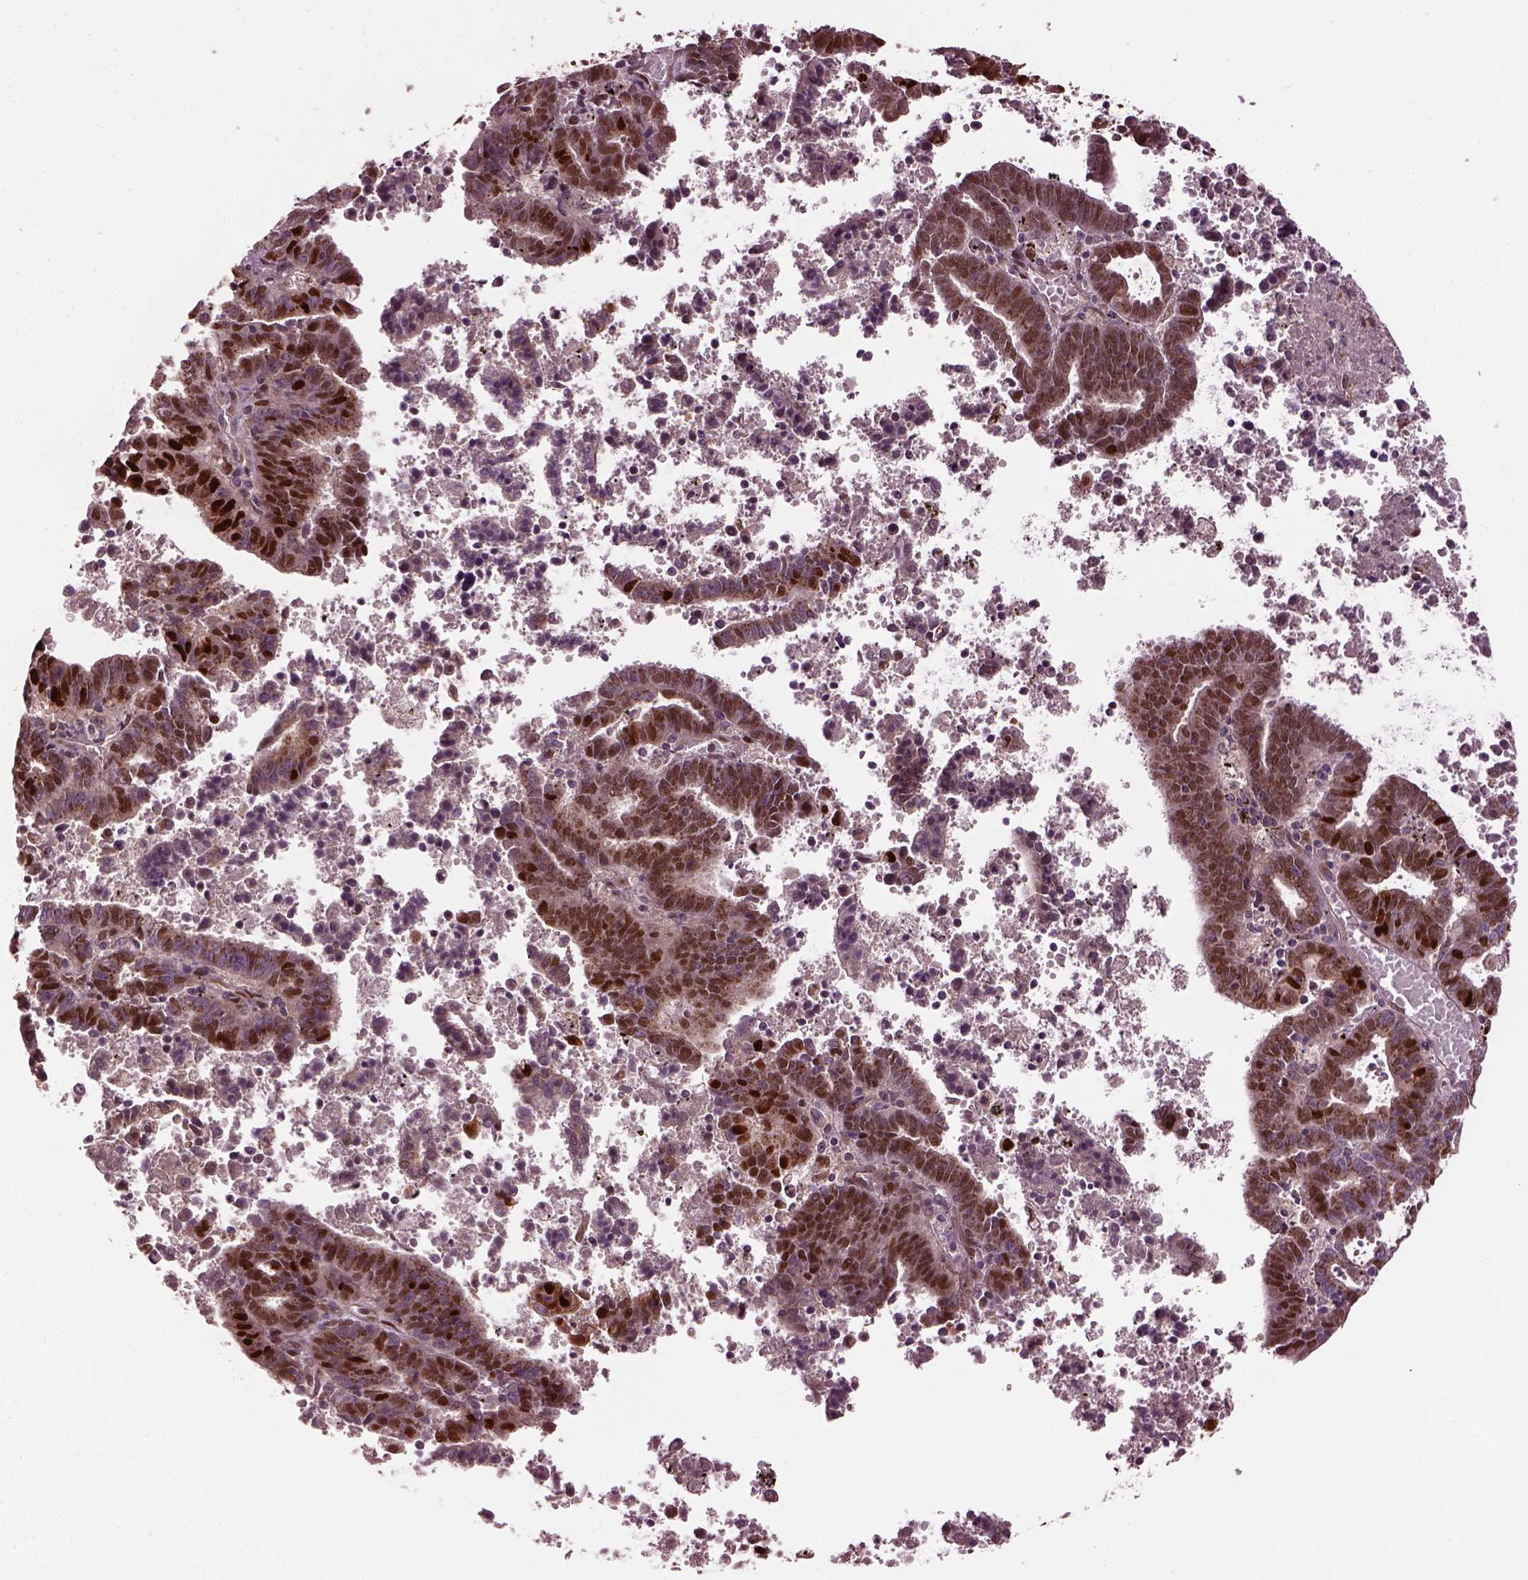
{"staining": {"intensity": "moderate", "quantity": "25%-75%", "location": "cytoplasmic/membranous,nuclear"}, "tissue": "endometrial cancer", "cell_type": "Tumor cells", "image_type": "cancer", "snomed": [{"axis": "morphology", "description": "Adenocarcinoma, NOS"}, {"axis": "topography", "description": "Uterus"}], "caption": "Endometrial cancer (adenocarcinoma) stained with a brown dye shows moderate cytoplasmic/membranous and nuclear positive expression in approximately 25%-75% of tumor cells.", "gene": "RUFY3", "patient": {"sex": "female", "age": 83}}